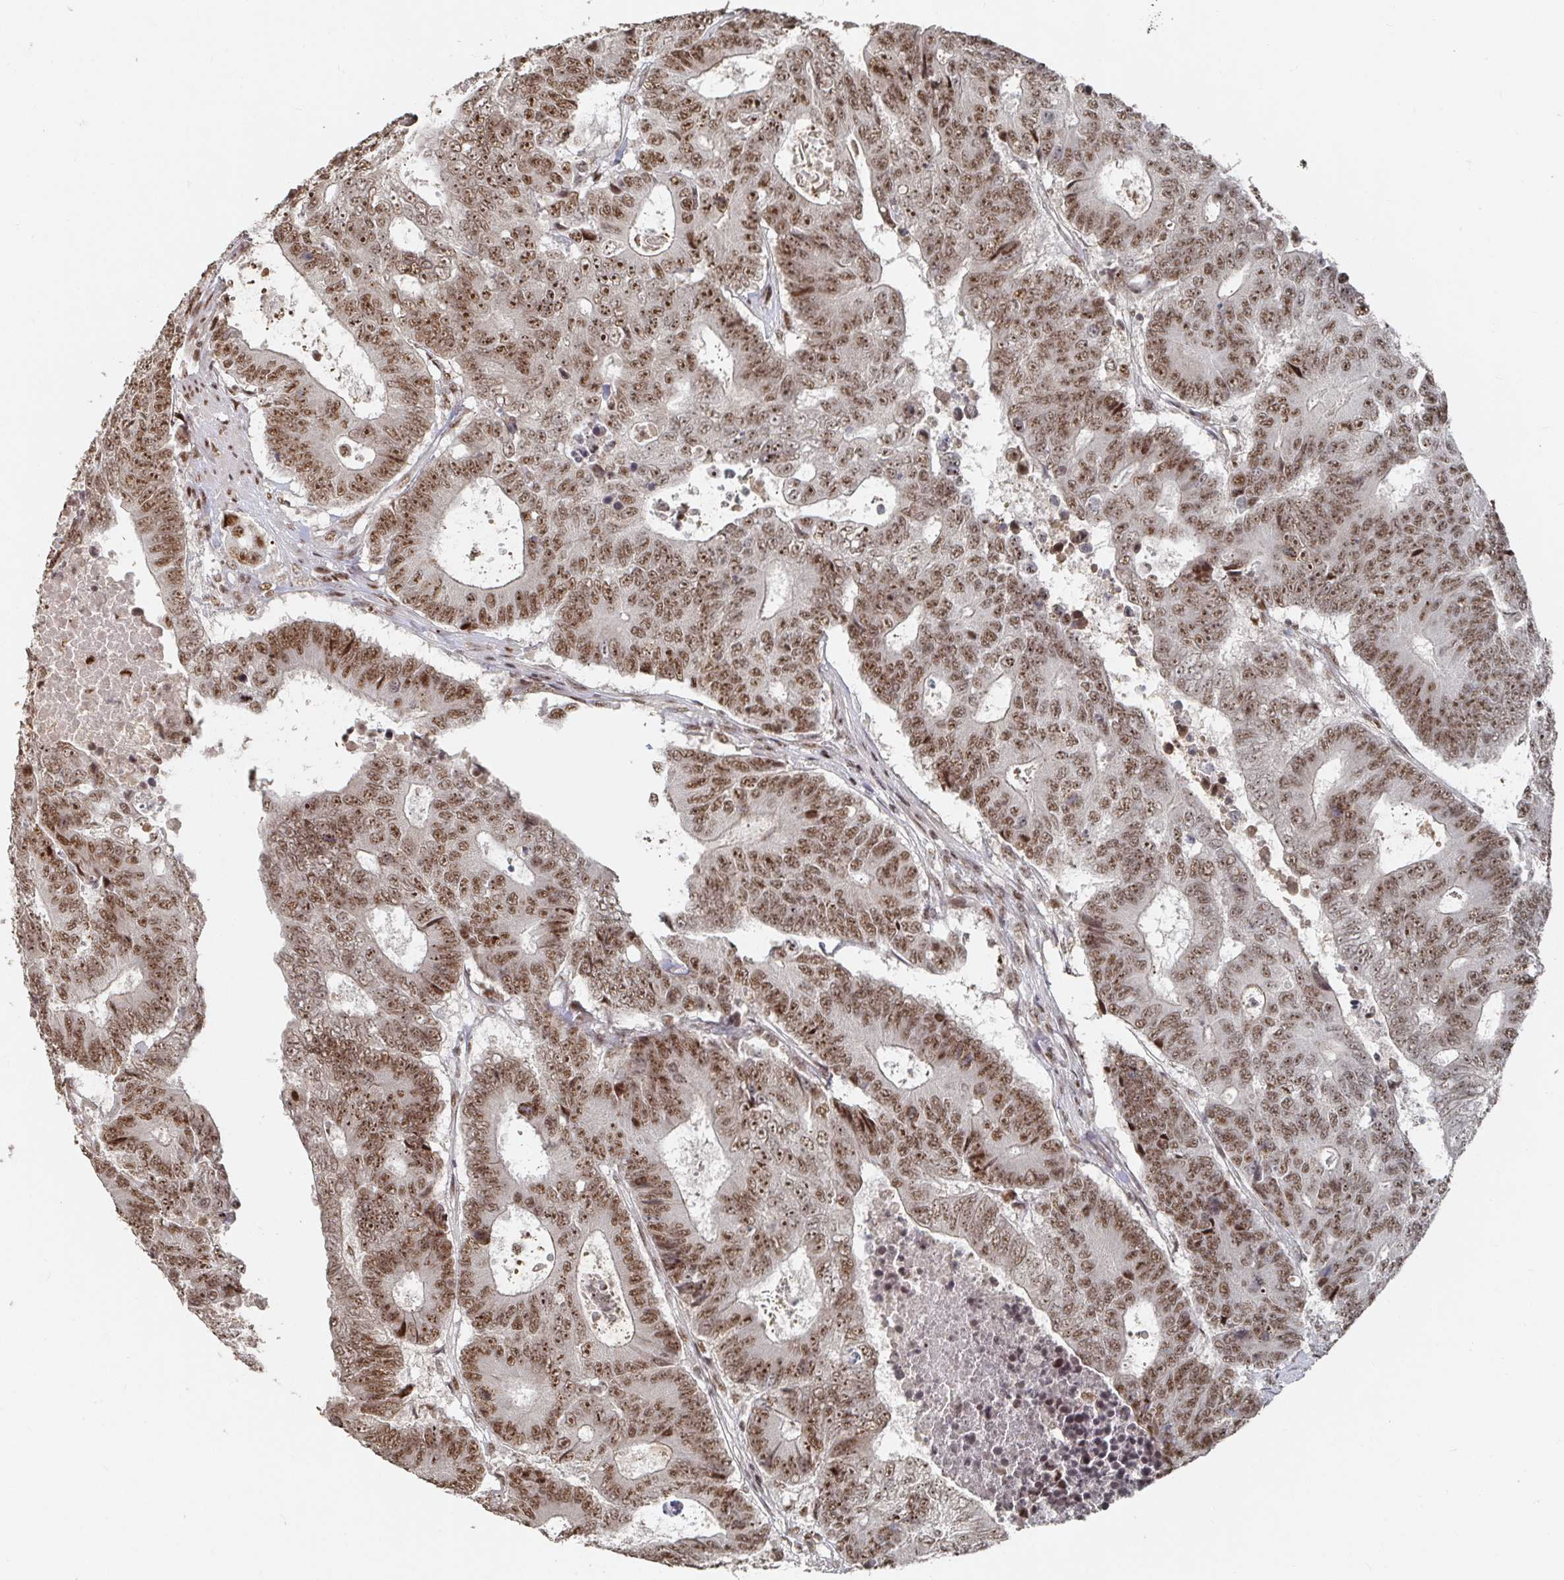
{"staining": {"intensity": "moderate", "quantity": ">75%", "location": "nuclear"}, "tissue": "colorectal cancer", "cell_type": "Tumor cells", "image_type": "cancer", "snomed": [{"axis": "morphology", "description": "Adenocarcinoma, NOS"}, {"axis": "topography", "description": "Colon"}], "caption": "A brown stain shows moderate nuclear staining of a protein in human colorectal cancer tumor cells. Ihc stains the protein of interest in brown and the nuclei are stained blue.", "gene": "ZDHHC12", "patient": {"sex": "female", "age": 48}}